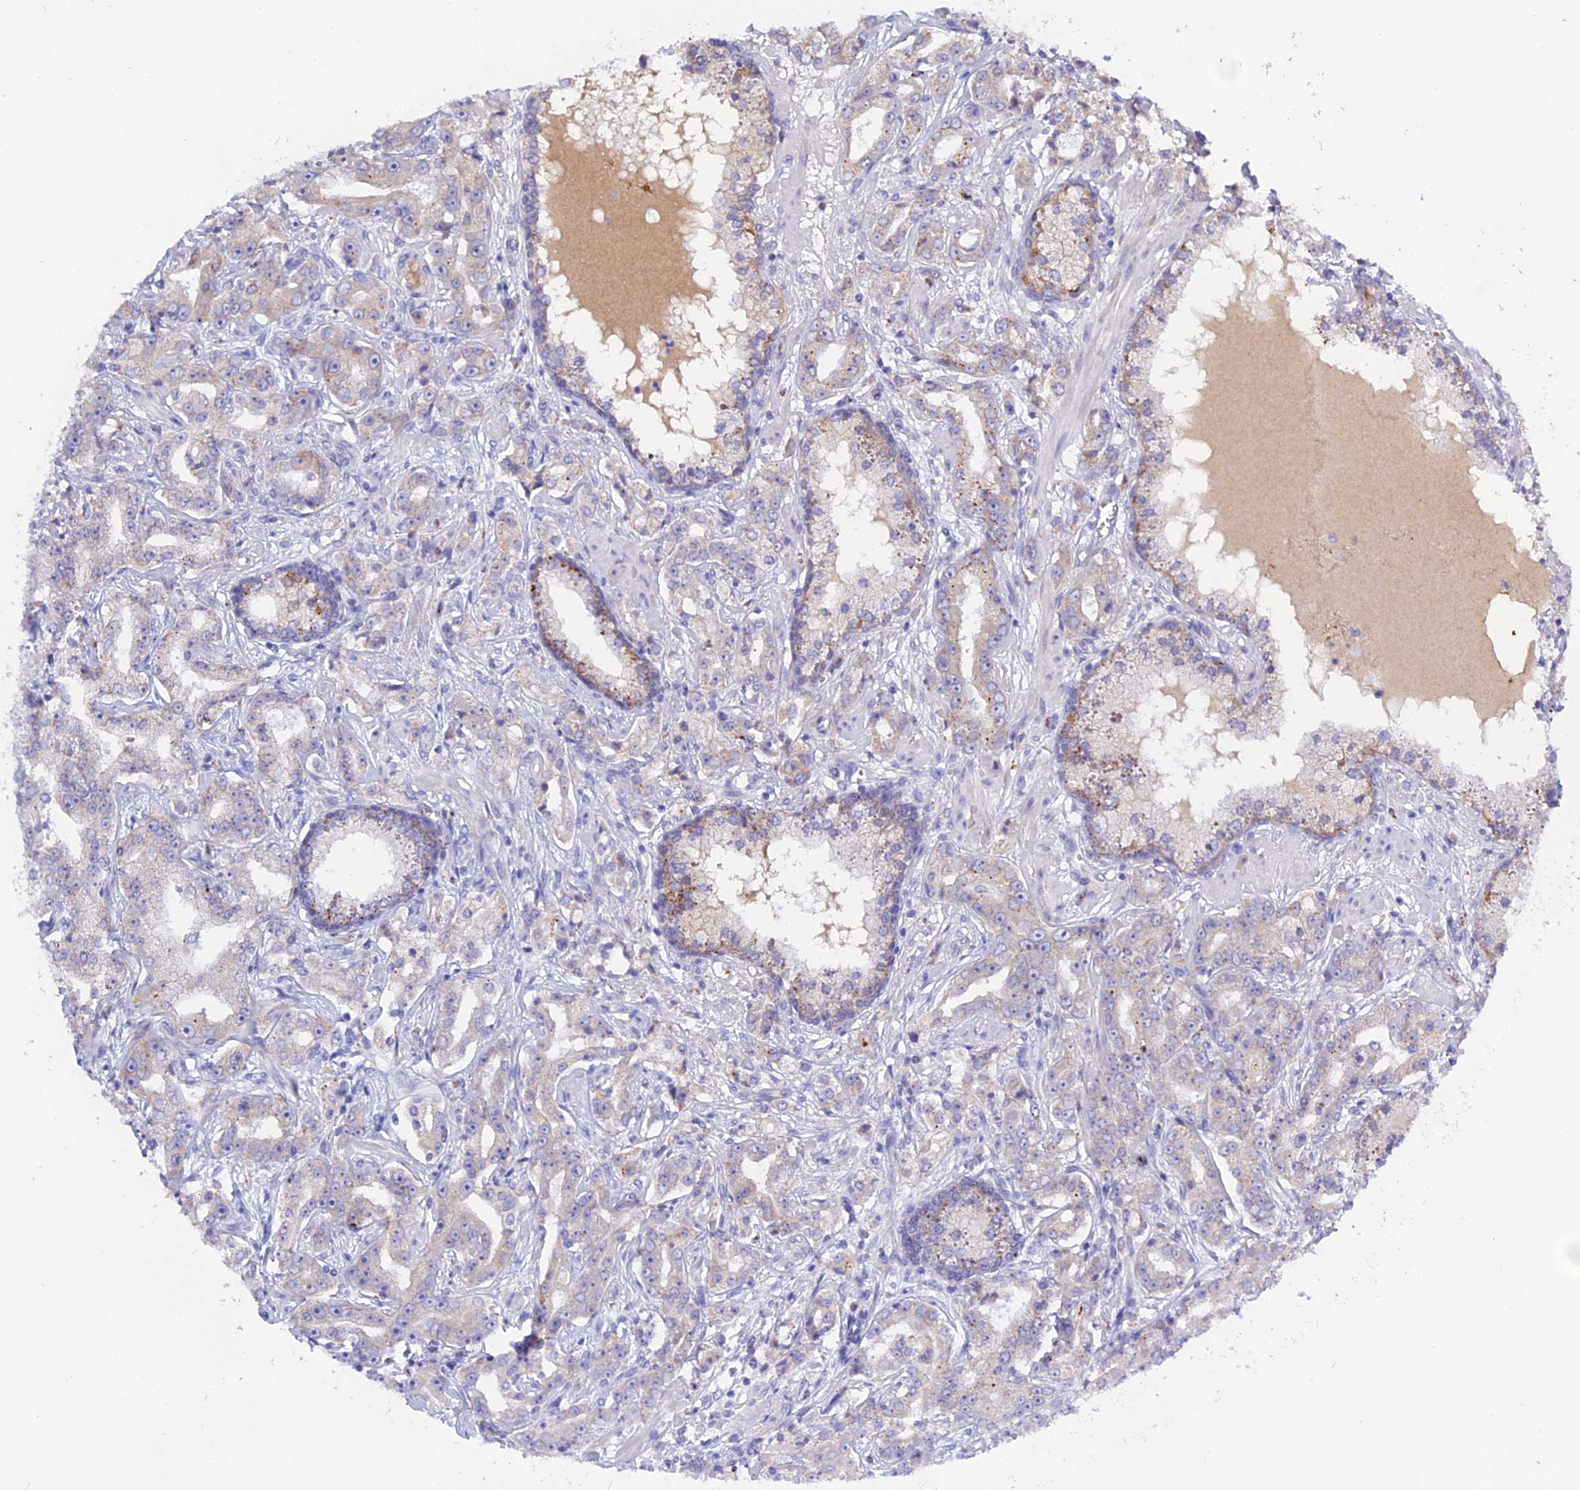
{"staining": {"intensity": "weak", "quantity": "<25%", "location": "cytoplasmic/membranous"}, "tissue": "prostate cancer", "cell_type": "Tumor cells", "image_type": "cancer", "snomed": [{"axis": "morphology", "description": "Adenocarcinoma, High grade"}, {"axis": "topography", "description": "Prostate"}], "caption": "This image is of adenocarcinoma (high-grade) (prostate) stained with immunohistochemistry to label a protein in brown with the nuclei are counter-stained blue. There is no staining in tumor cells.", "gene": "GK5", "patient": {"sex": "male", "age": 63}}